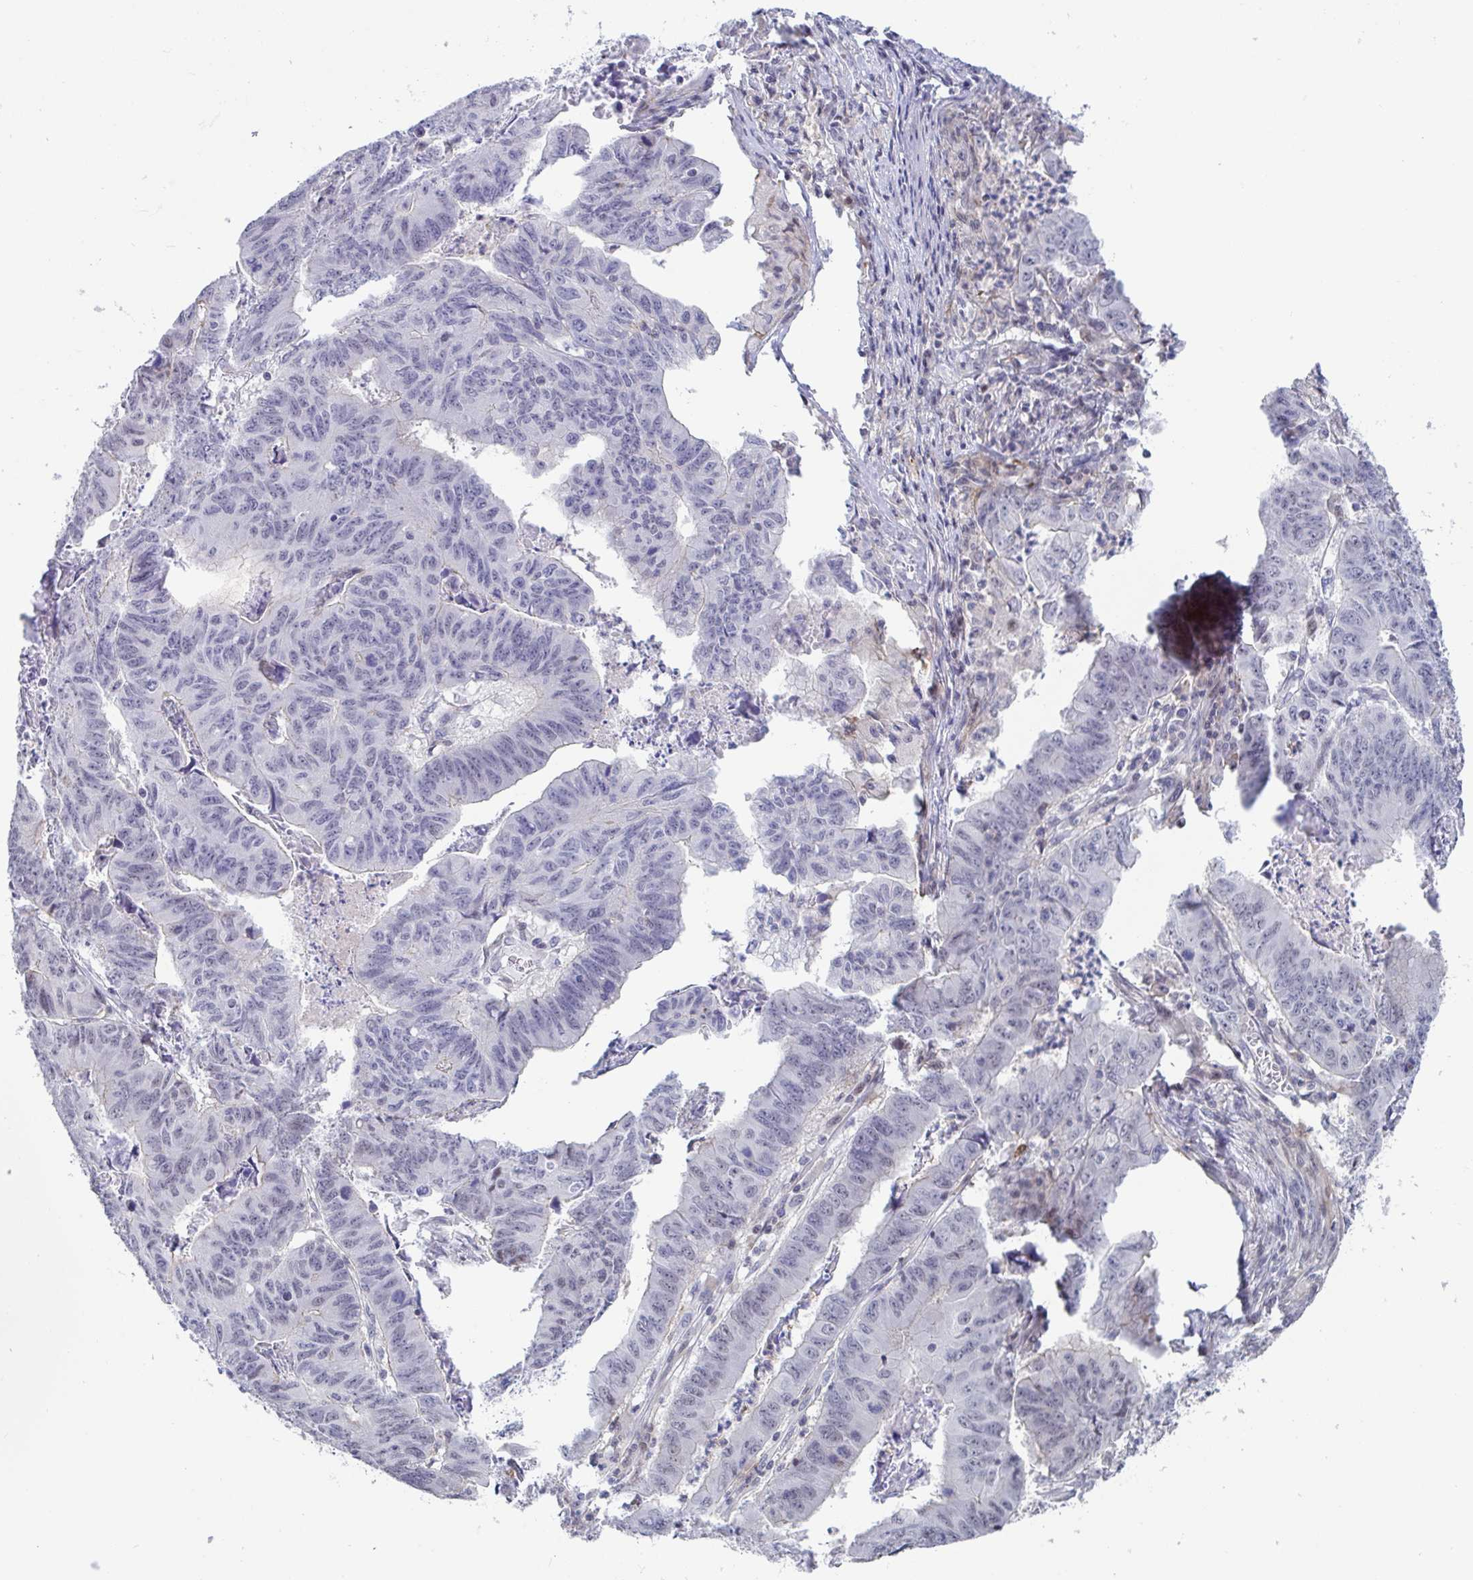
{"staining": {"intensity": "negative", "quantity": "none", "location": "none"}, "tissue": "stomach cancer", "cell_type": "Tumor cells", "image_type": "cancer", "snomed": [{"axis": "morphology", "description": "Adenocarcinoma, NOS"}, {"axis": "topography", "description": "Stomach, lower"}], "caption": "Stomach cancer stained for a protein using IHC demonstrates no positivity tumor cells.", "gene": "WDR72", "patient": {"sex": "male", "age": 77}}